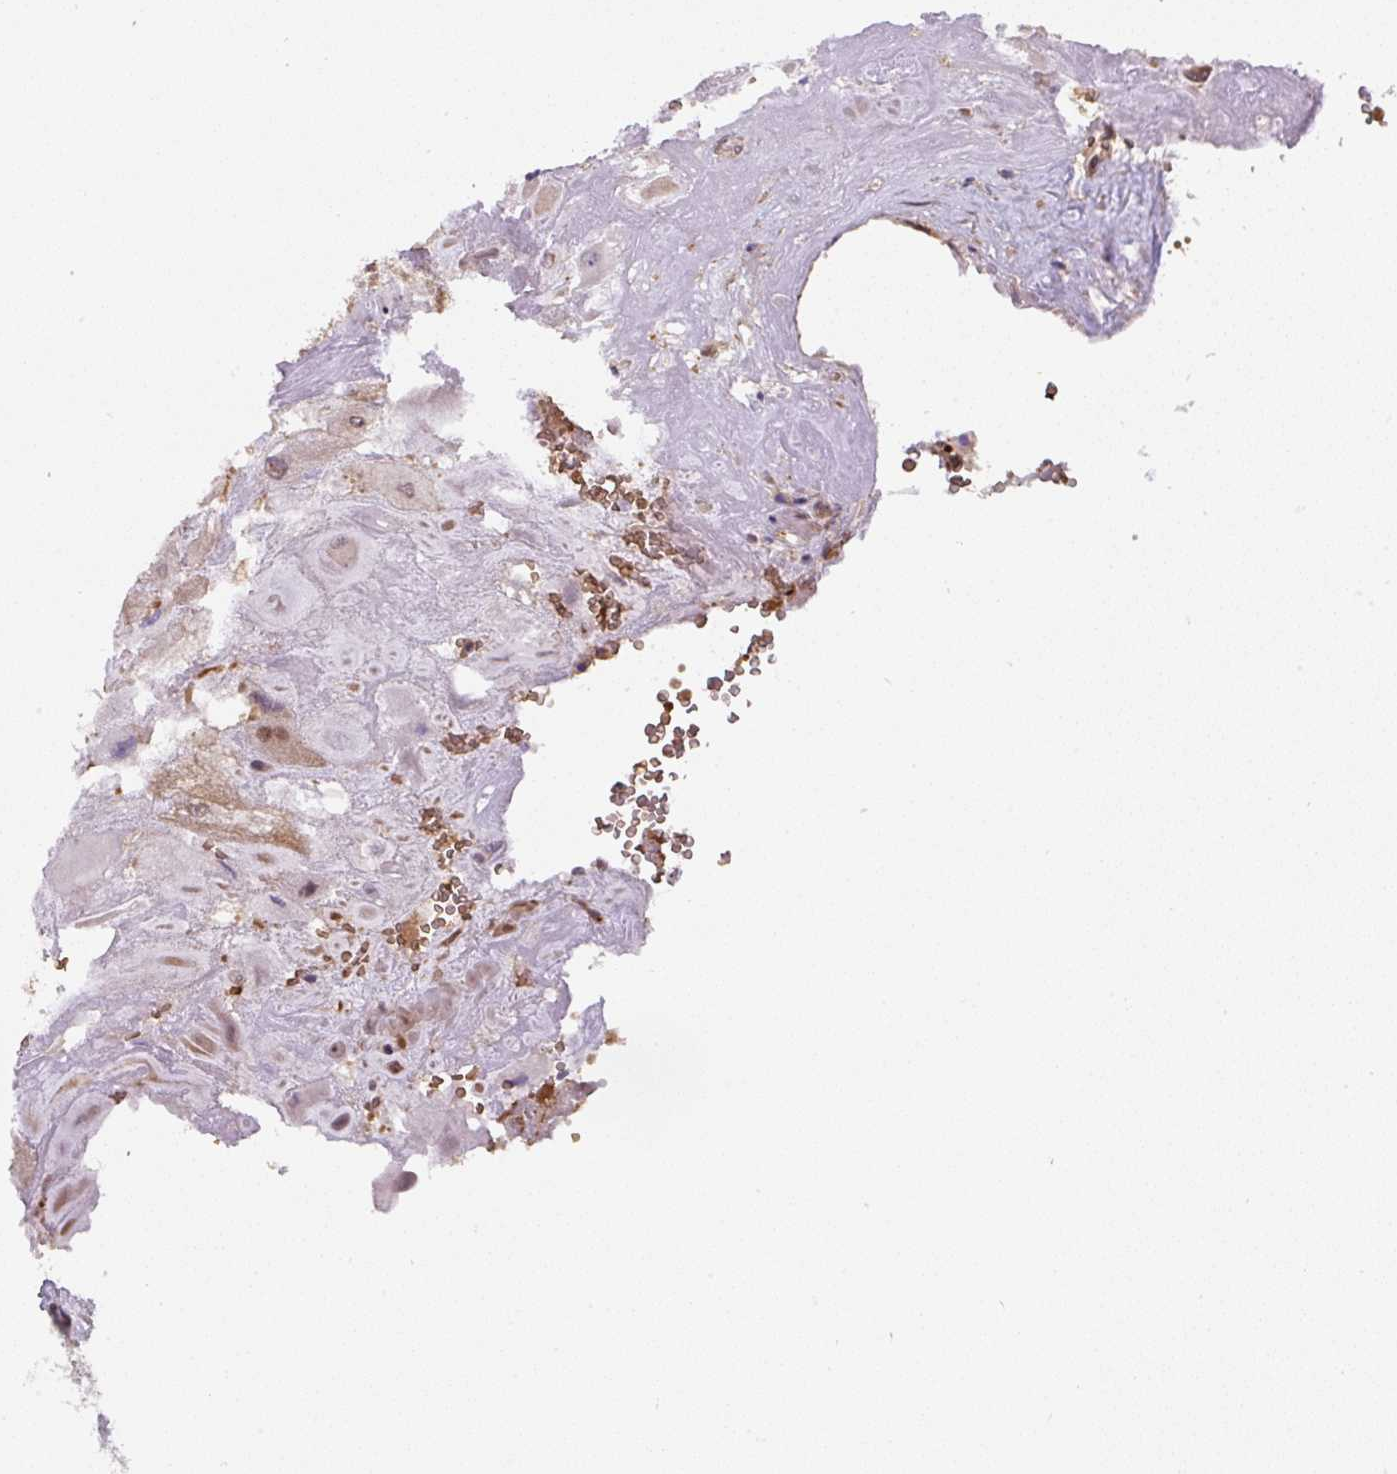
{"staining": {"intensity": "negative", "quantity": "none", "location": "none"}, "tissue": "placenta", "cell_type": "Decidual cells", "image_type": "normal", "snomed": [{"axis": "morphology", "description": "Normal tissue, NOS"}, {"axis": "topography", "description": "Placenta"}], "caption": "IHC of unremarkable placenta shows no positivity in decidual cells.", "gene": "ST13", "patient": {"sex": "female", "age": 32}}